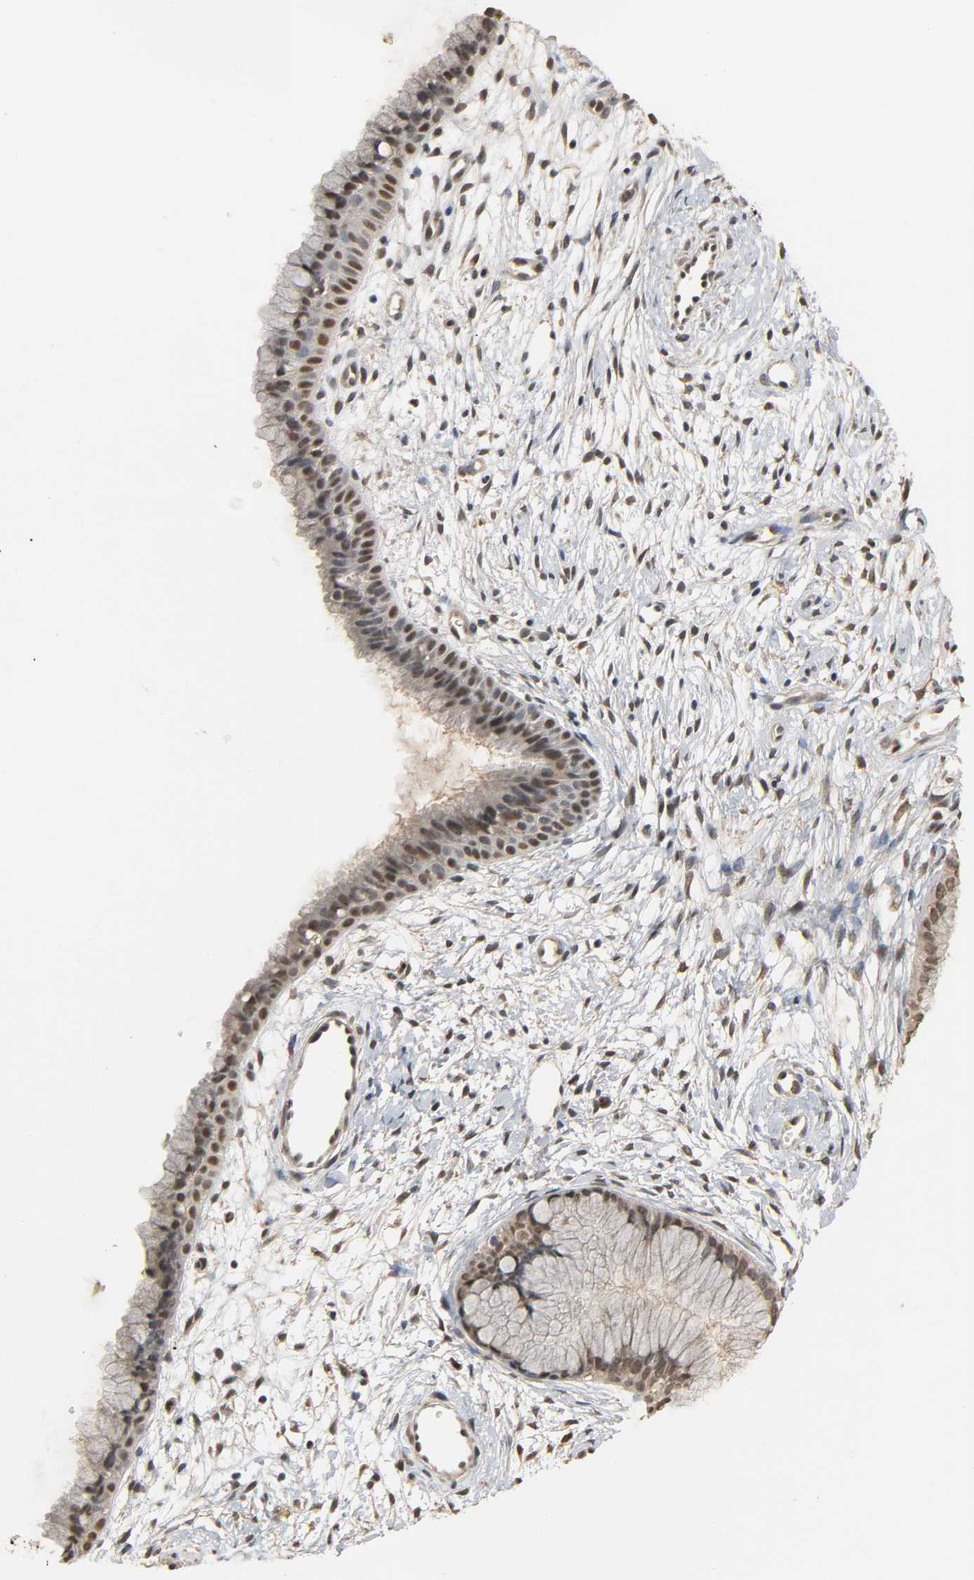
{"staining": {"intensity": "moderate", "quantity": ">75%", "location": "nuclear"}, "tissue": "cervix", "cell_type": "Glandular cells", "image_type": "normal", "snomed": [{"axis": "morphology", "description": "Normal tissue, NOS"}, {"axis": "topography", "description": "Cervix"}], "caption": "Protein expression analysis of benign cervix reveals moderate nuclear staining in about >75% of glandular cells.", "gene": "ZFPM2", "patient": {"sex": "female", "age": 39}}